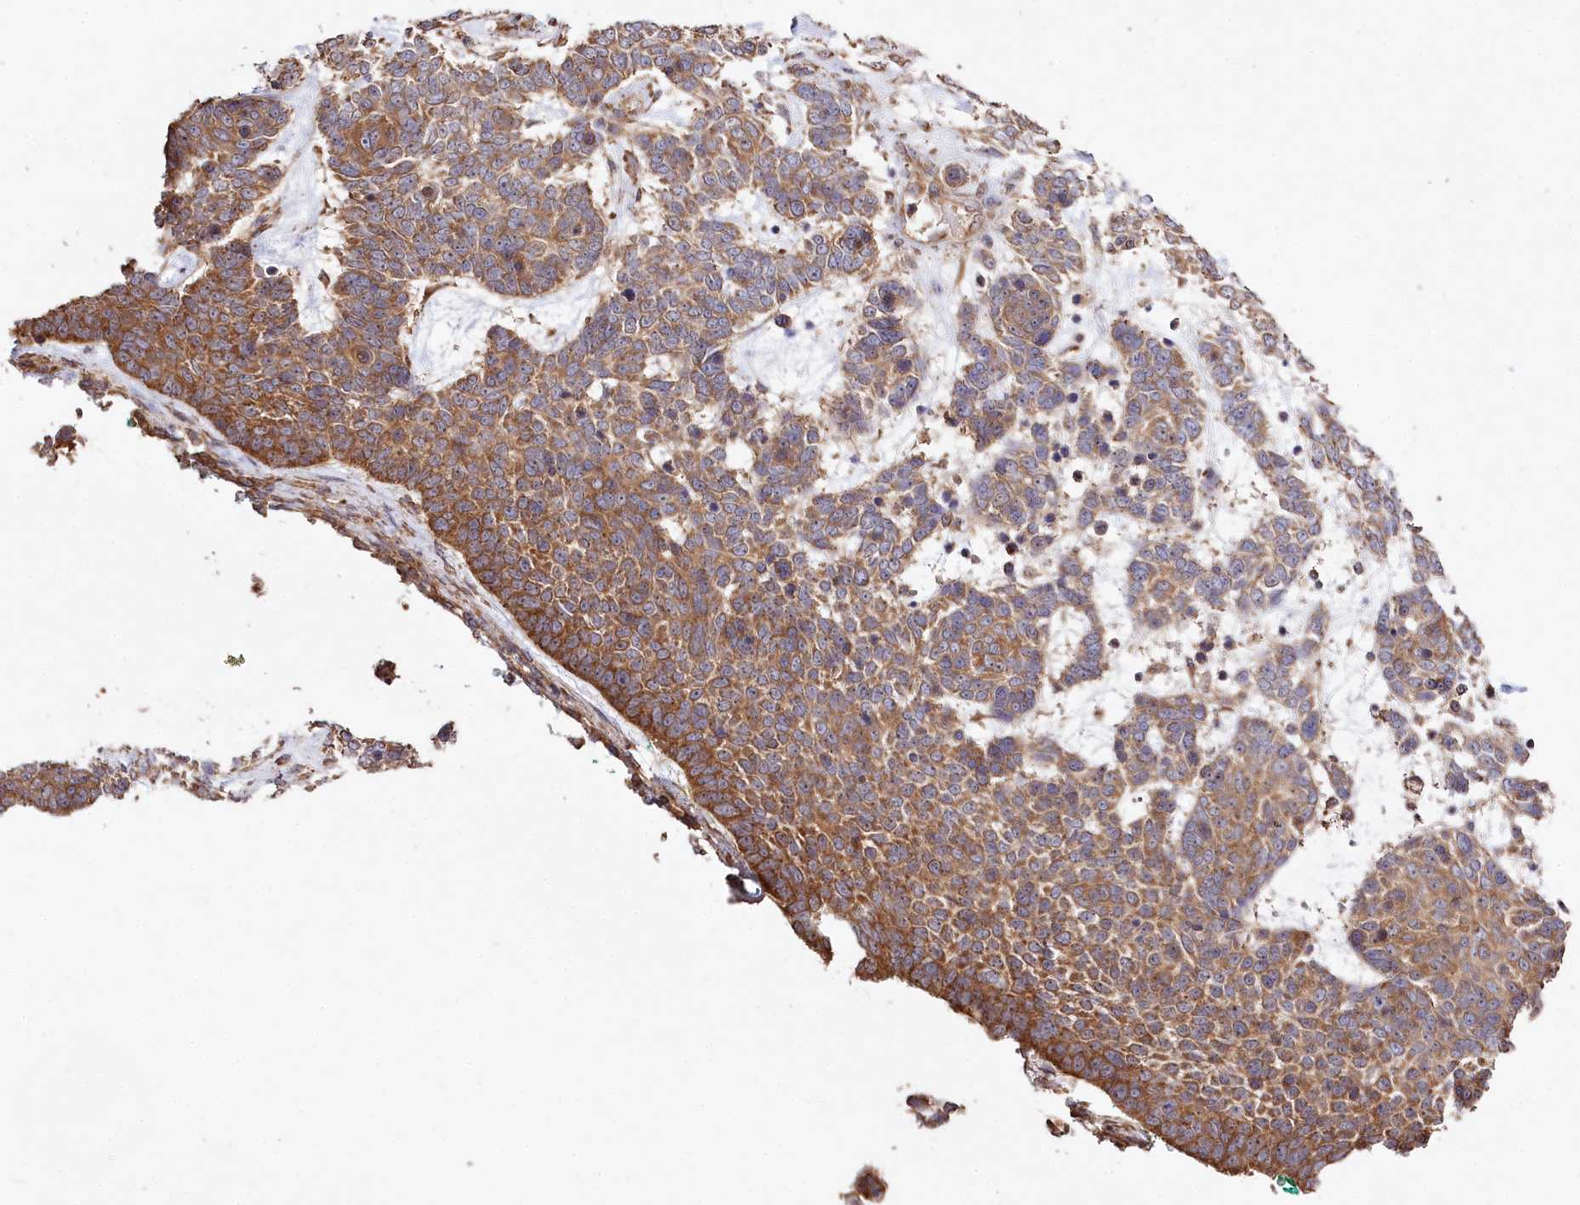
{"staining": {"intensity": "moderate", "quantity": ">75%", "location": "cytoplasmic/membranous"}, "tissue": "skin cancer", "cell_type": "Tumor cells", "image_type": "cancer", "snomed": [{"axis": "morphology", "description": "Basal cell carcinoma"}, {"axis": "topography", "description": "Skin"}], "caption": "A photomicrograph of human skin cancer stained for a protein displays moderate cytoplasmic/membranous brown staining in tumor cells.", "gene": "PRSS53", "patient": {"sex": "female", "age": 81}}